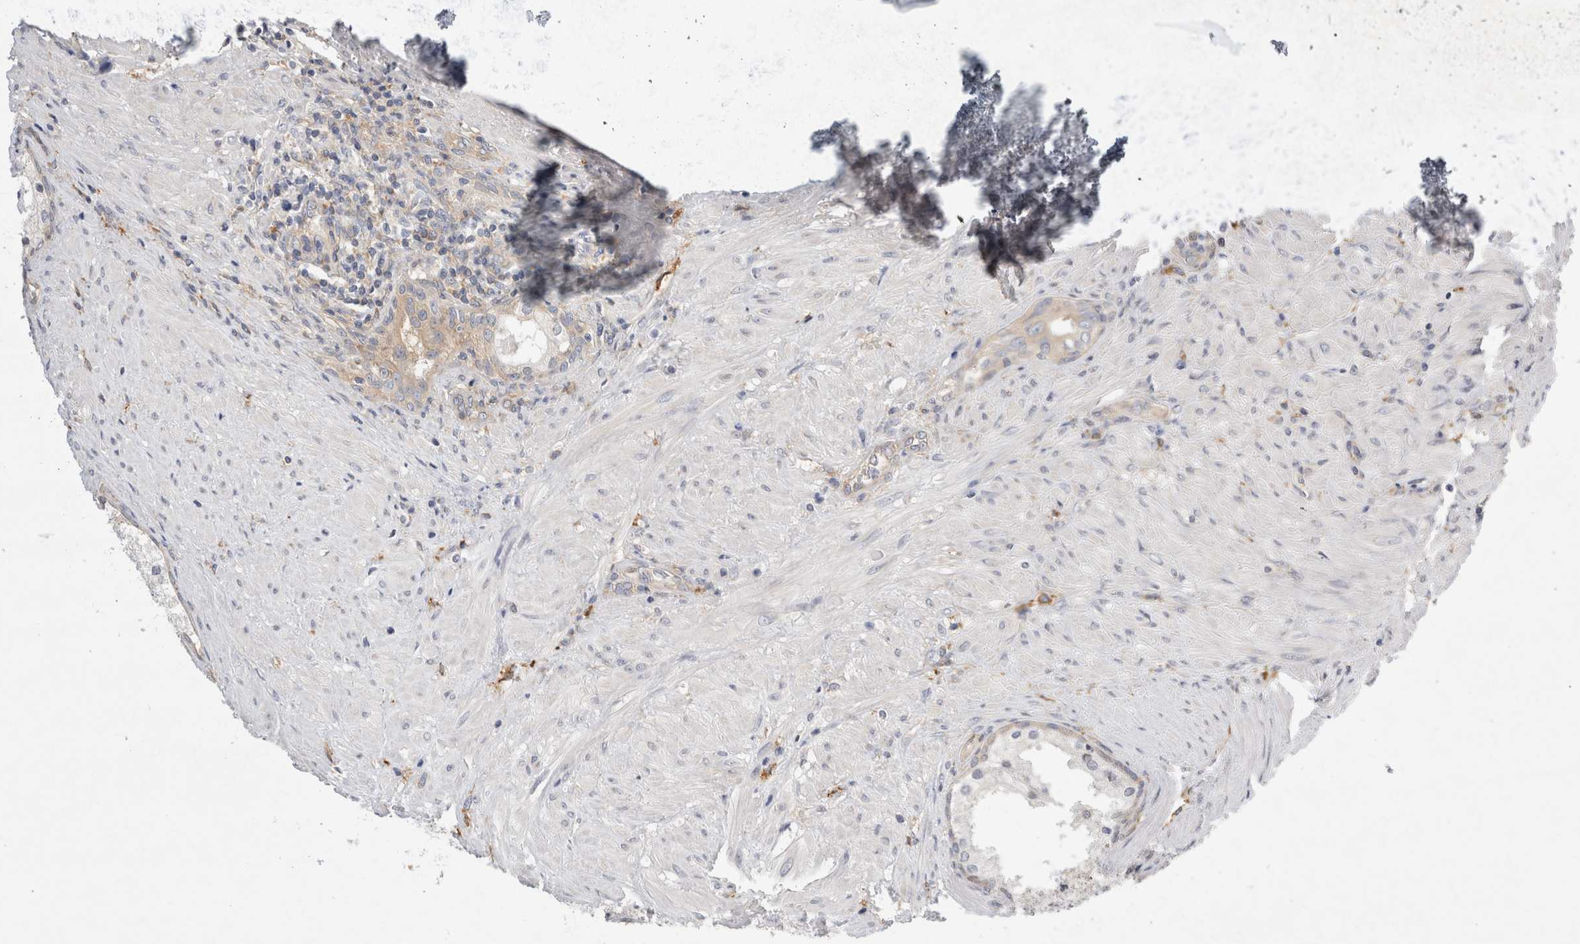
{"staining": {"intensity": "weak", "quantity": "<25%", "location": "cytoplasmic/membranous"}, "tissue": "prostate cancer", "cell_type": "Tumor cells", "image_type": "cancer", "snomed": [{"axis": "morphology", "description": "Adenocarcinoma, High grade"}, {"axis": "topography", "description": "Prostate"}], "caption": "This is a photomicrograph of immunohistochemistry (IHC) staining of prostate cancer, which shows no staining in tumor cells.", "gene": "CDCA7L", "patient": {"sex": "male", "age": 60}}